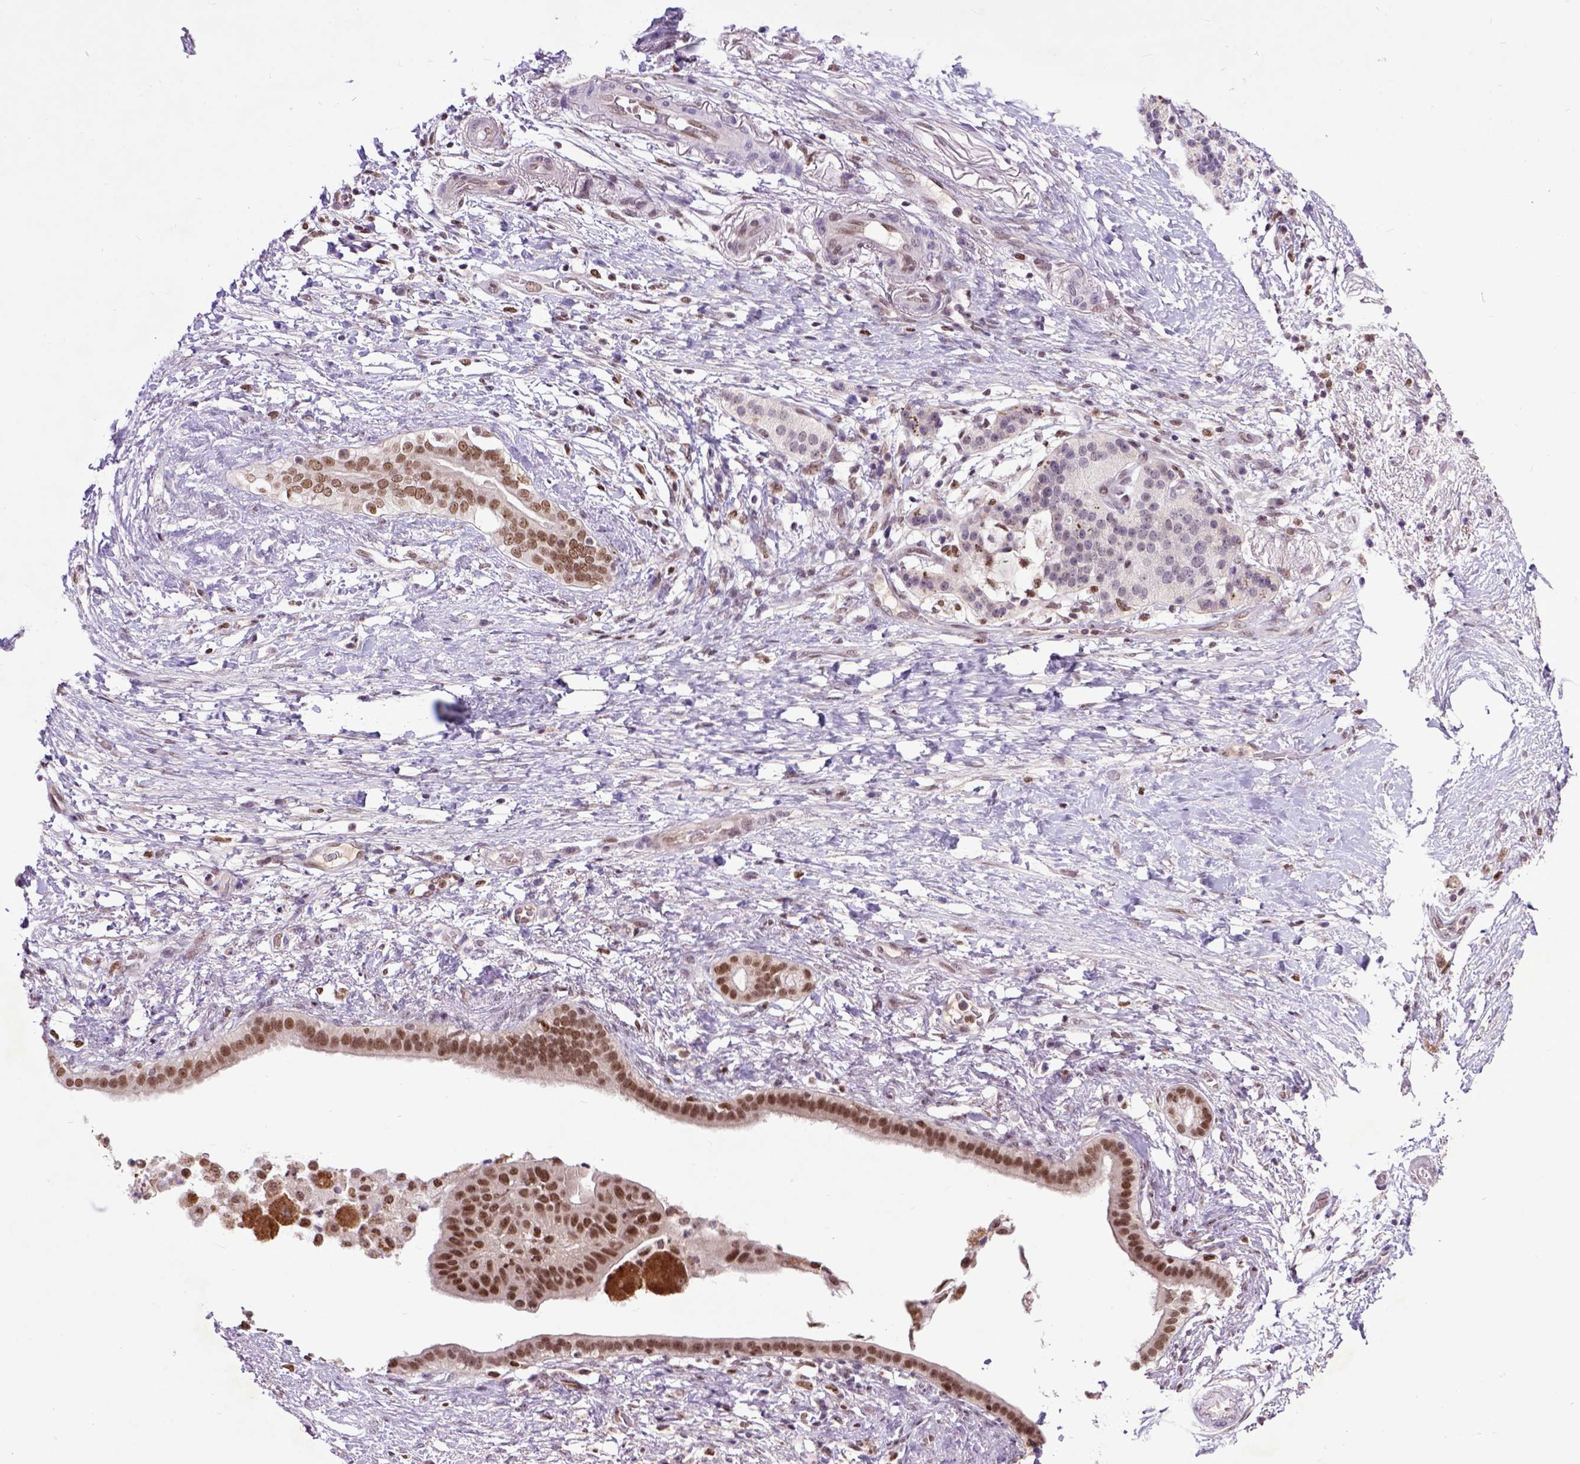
{"staining": {"intensity": "moderate", "quantity": ">75%", "location": "nuclear"}, "tissue": "pancreatic cancer", "cell_type": "Tumor cells", "image_type": "cancer", "snomed": [{"axis": "morphology", "description": "Adenocarcinoma, NOS"}, {"axis": "topography", "description": "Pancreas"}], "caption": "The histopathology image shows staining of pancreatic cancer (adenocarcinoma), revealing moderate nuclear protein positivity (brown color) within tumor cells.", "gene": "RCC2", "patient": {"sex": "female", "age": 72}}